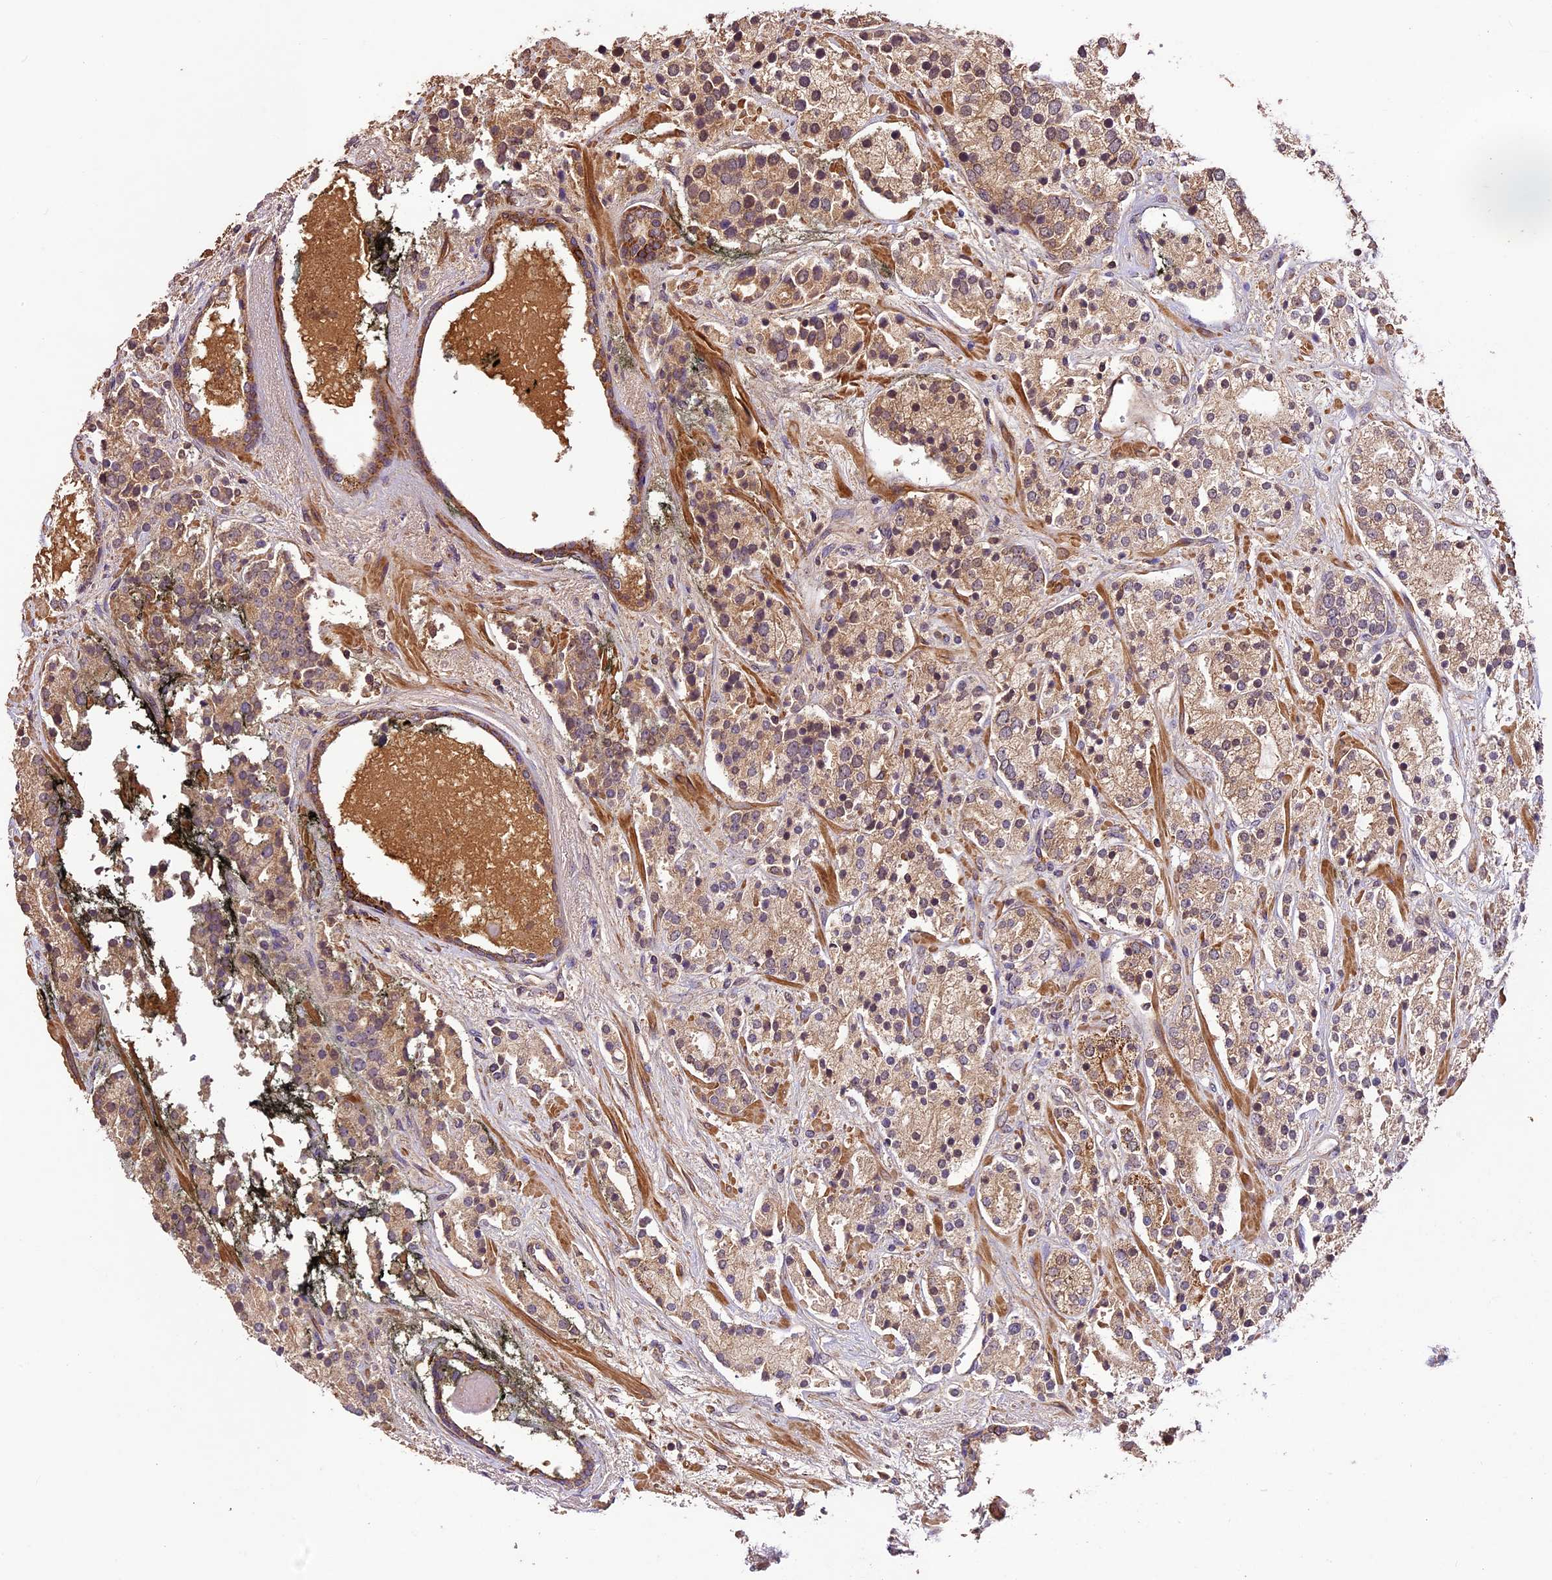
{"staining": {"intensity": "weak", "quantity": ">75%", "location": "cytoplasmic/membranous"}, "tissue": "prostate cancer", "cell_type": "Tumor cells", "image_type": "cancer", "snomed": [{"axis": "morphology", "description": "Adenocarcinoma, High grade"}, {"axis": "topography", "description": "Prostate"}], "caption": "Protein expression analysis of adenocarcinoma (high-grade) (prostate) exhibits weak cytoplasmic/membranous staining in about >75% of tumor cells.", "gene": "CRLF1", "patient": {"sex": "male", "age": 71}}